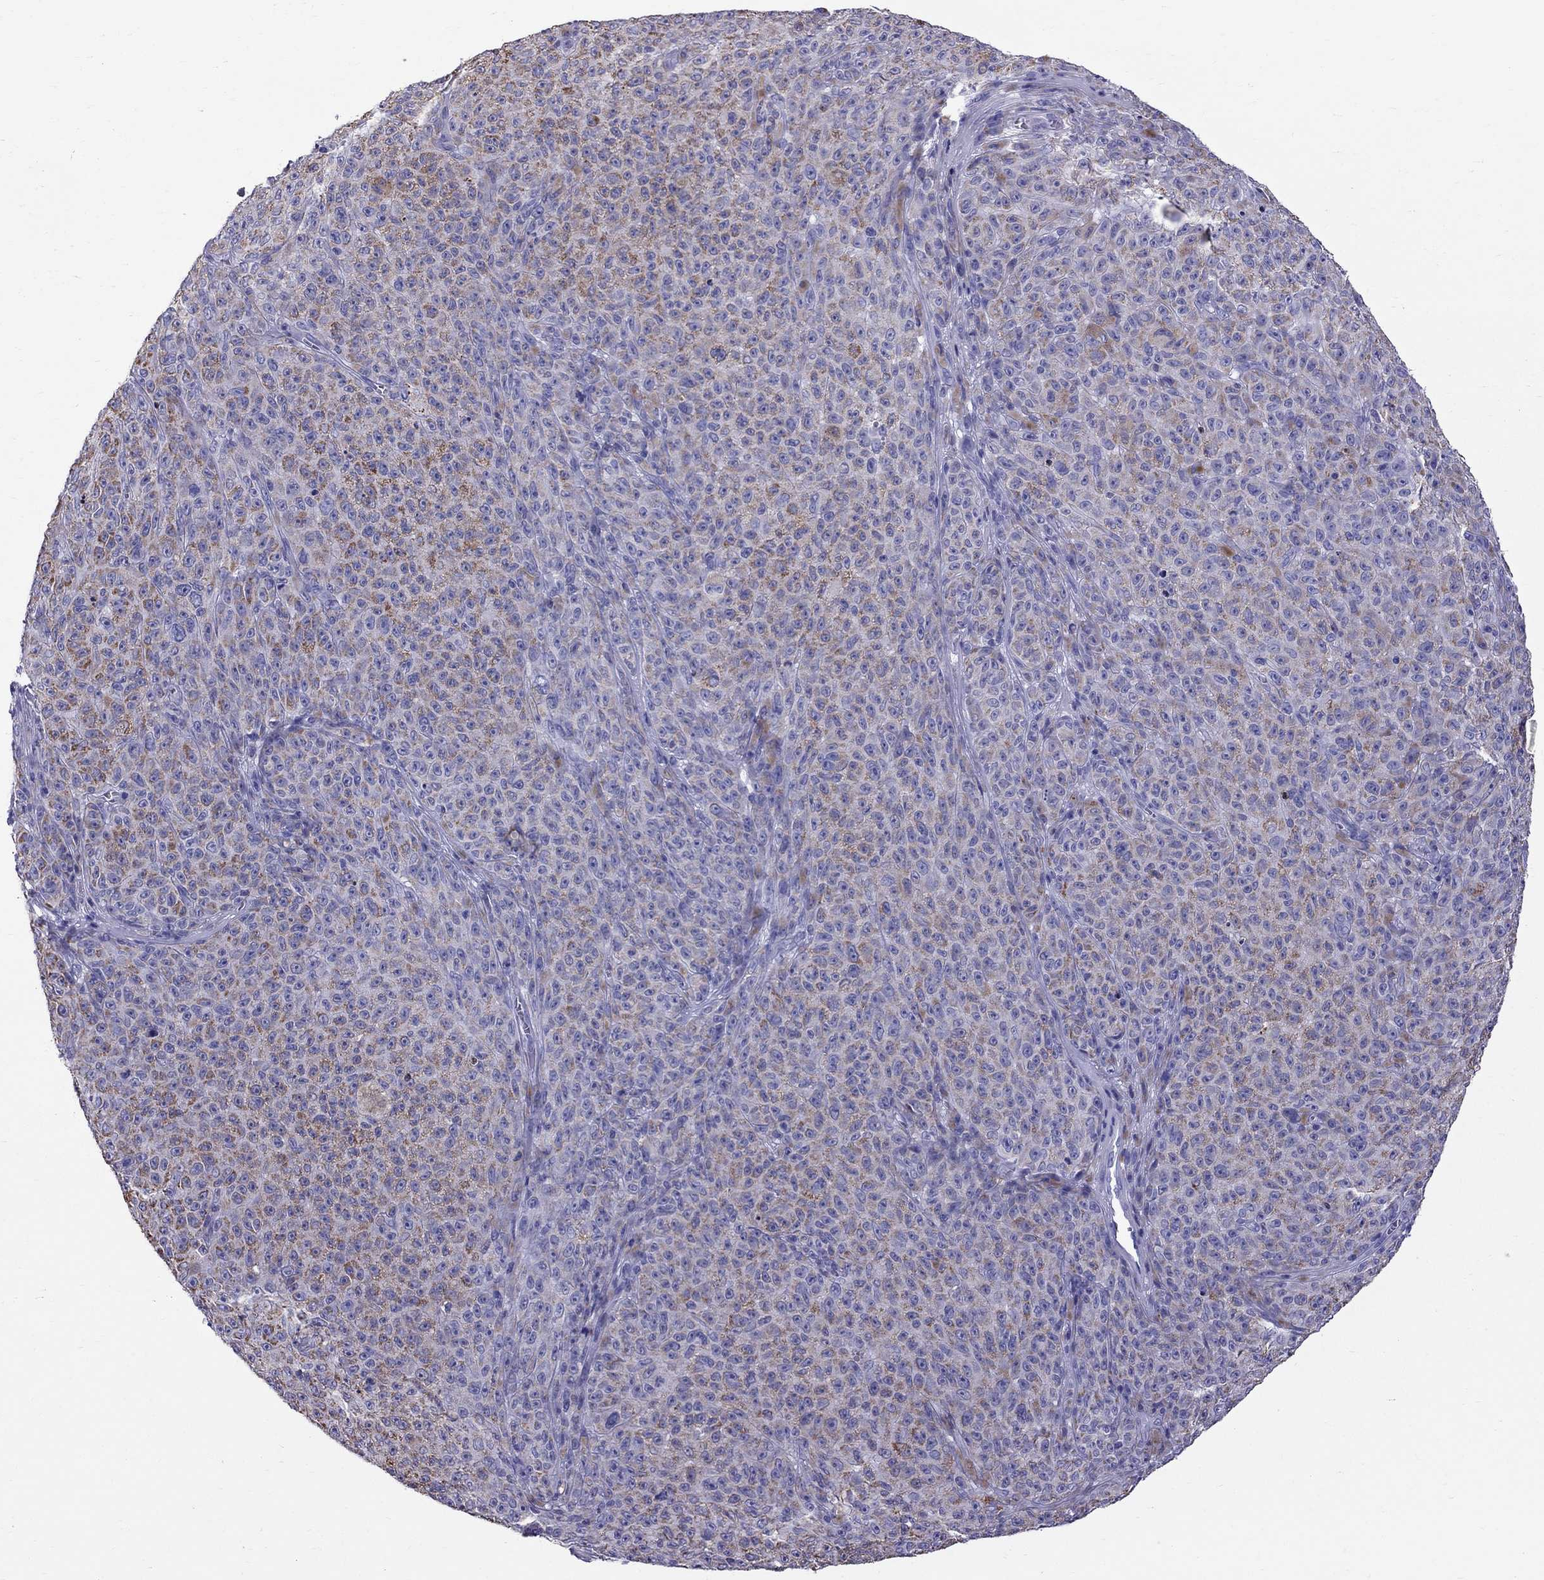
{"staining": {"intensity": "moderate", "quantity": "25%-75%", "location": "cytoplasmic/membranous"}, "tissue": "melanoma", "cell_type": "Tumor cells", "image_type": "cancer", "snomed": [{"axis": "morphology", "description": "Malignant melanoma, NOS"}, {"axis": "topography", "description": "Skin"}], "caption": "Immunohistochemistry staining of malignant melanoma, which shows medium levels of moderate cytoplasmic/membranous expression in approximately 25%-75% of tumor cells indicating moderate cytoplasmic/membranous protein positivity. The staining was performed using DAB (3,3'-diaminobenzidine) (brown) for protein detection and nuclei were counterstained in hematoxylin (blue).", "gene": "TTLL13", "patient": {"sex": "female", "age": 82}}